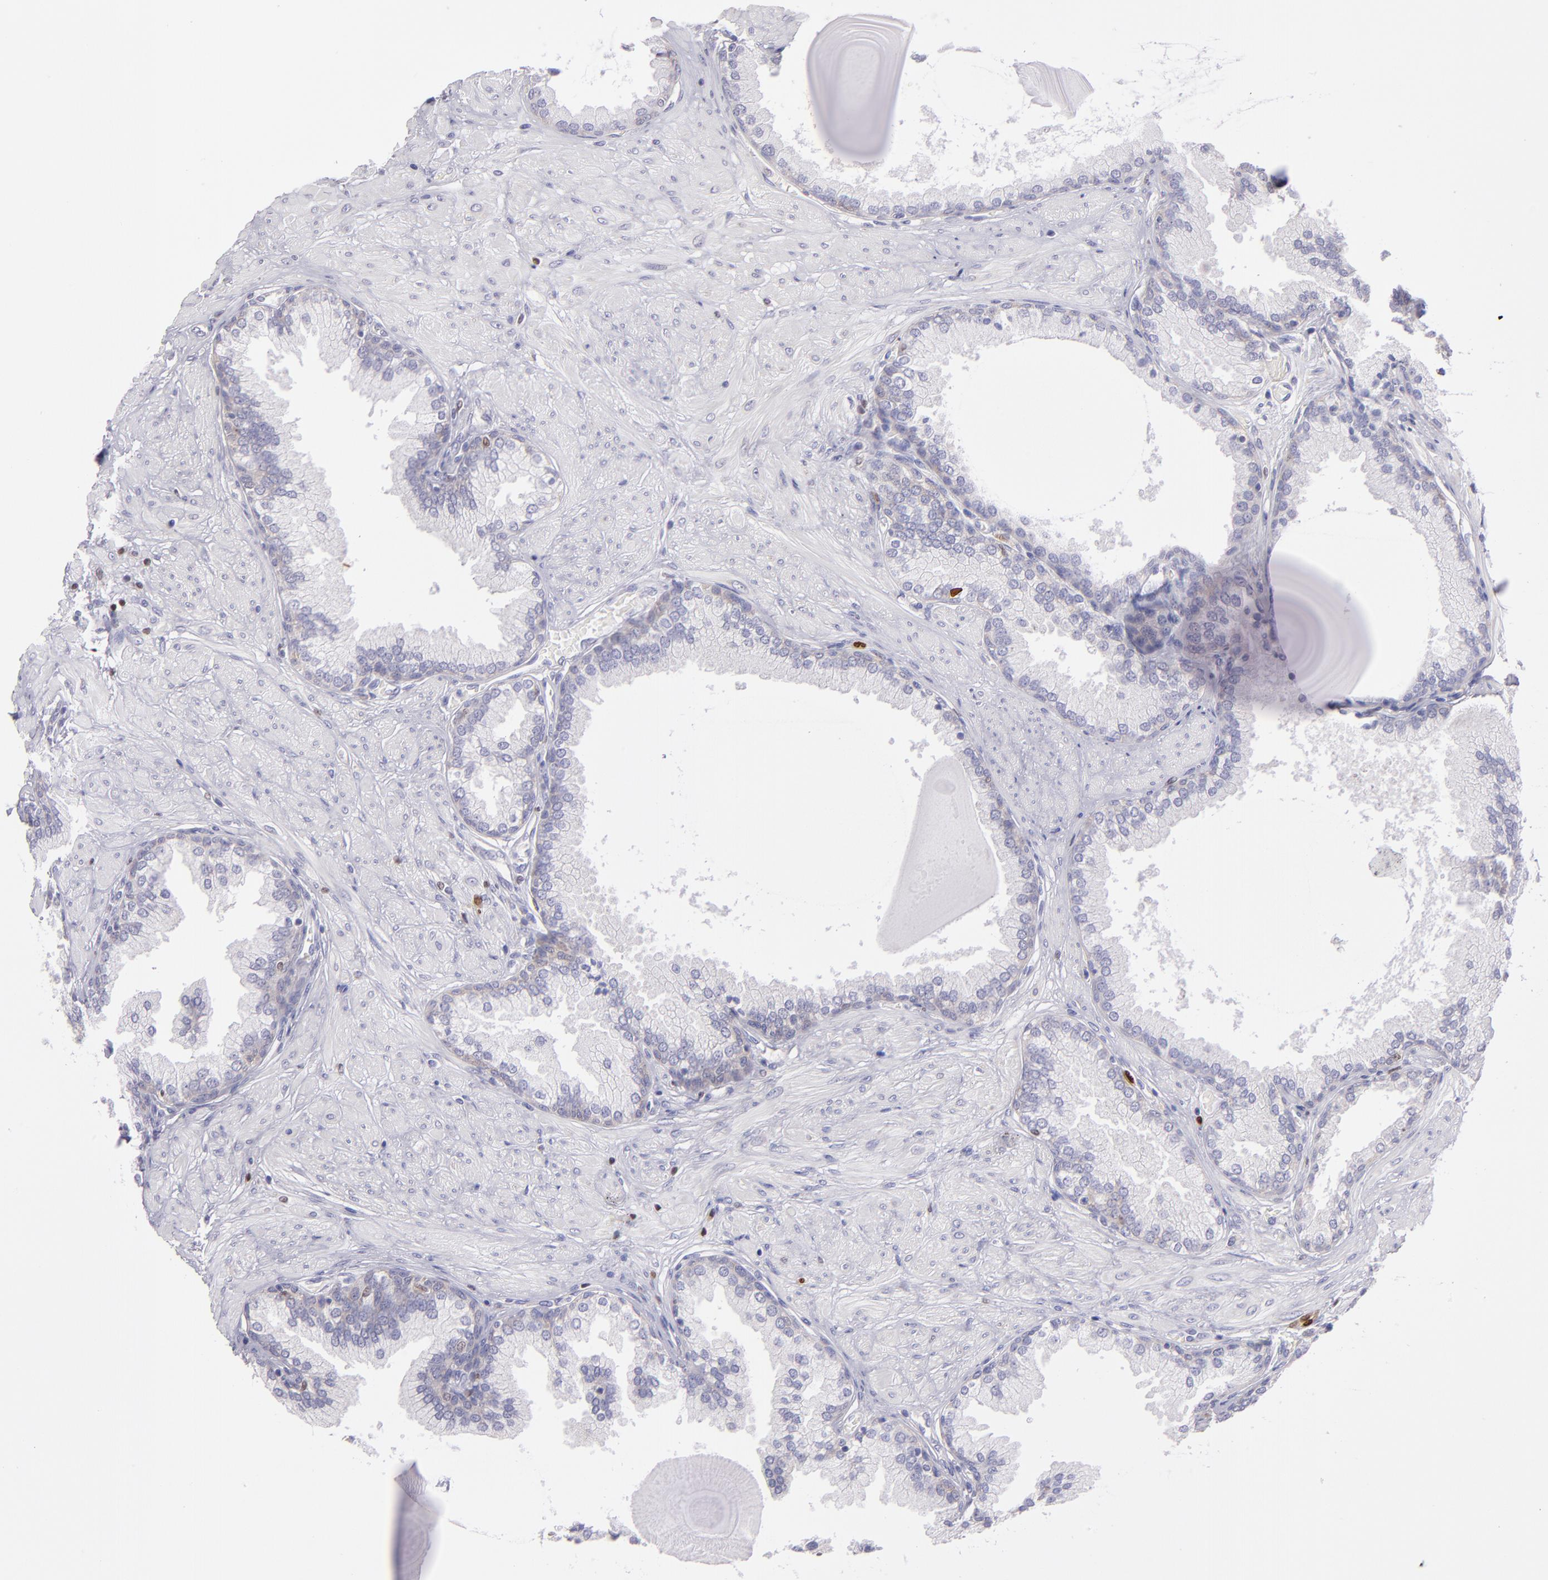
{"staining": {"intensity": "weak", "quantity": "25%-75%", "location": "cytoplasmic/membranous"}, "tissue": "prostate", "cell_type": "Glandular cells", "image_type": "normal", "snomed": [{"axis": "morphology", "description": "Normal tissue, NOS"}, {"axis": "topography", "description": "Prostate"}], "caption": "This micrograph demonstrates unremarkable prostate stained with immunohistochemistry to label a protein in brown. The cytoplasmic/membranous of glandular cells show weak positivity for the protein. Nuclei are counter-stained blue.", "gene": "IRF8", "patient": {"sex": "male", "age": 51}}